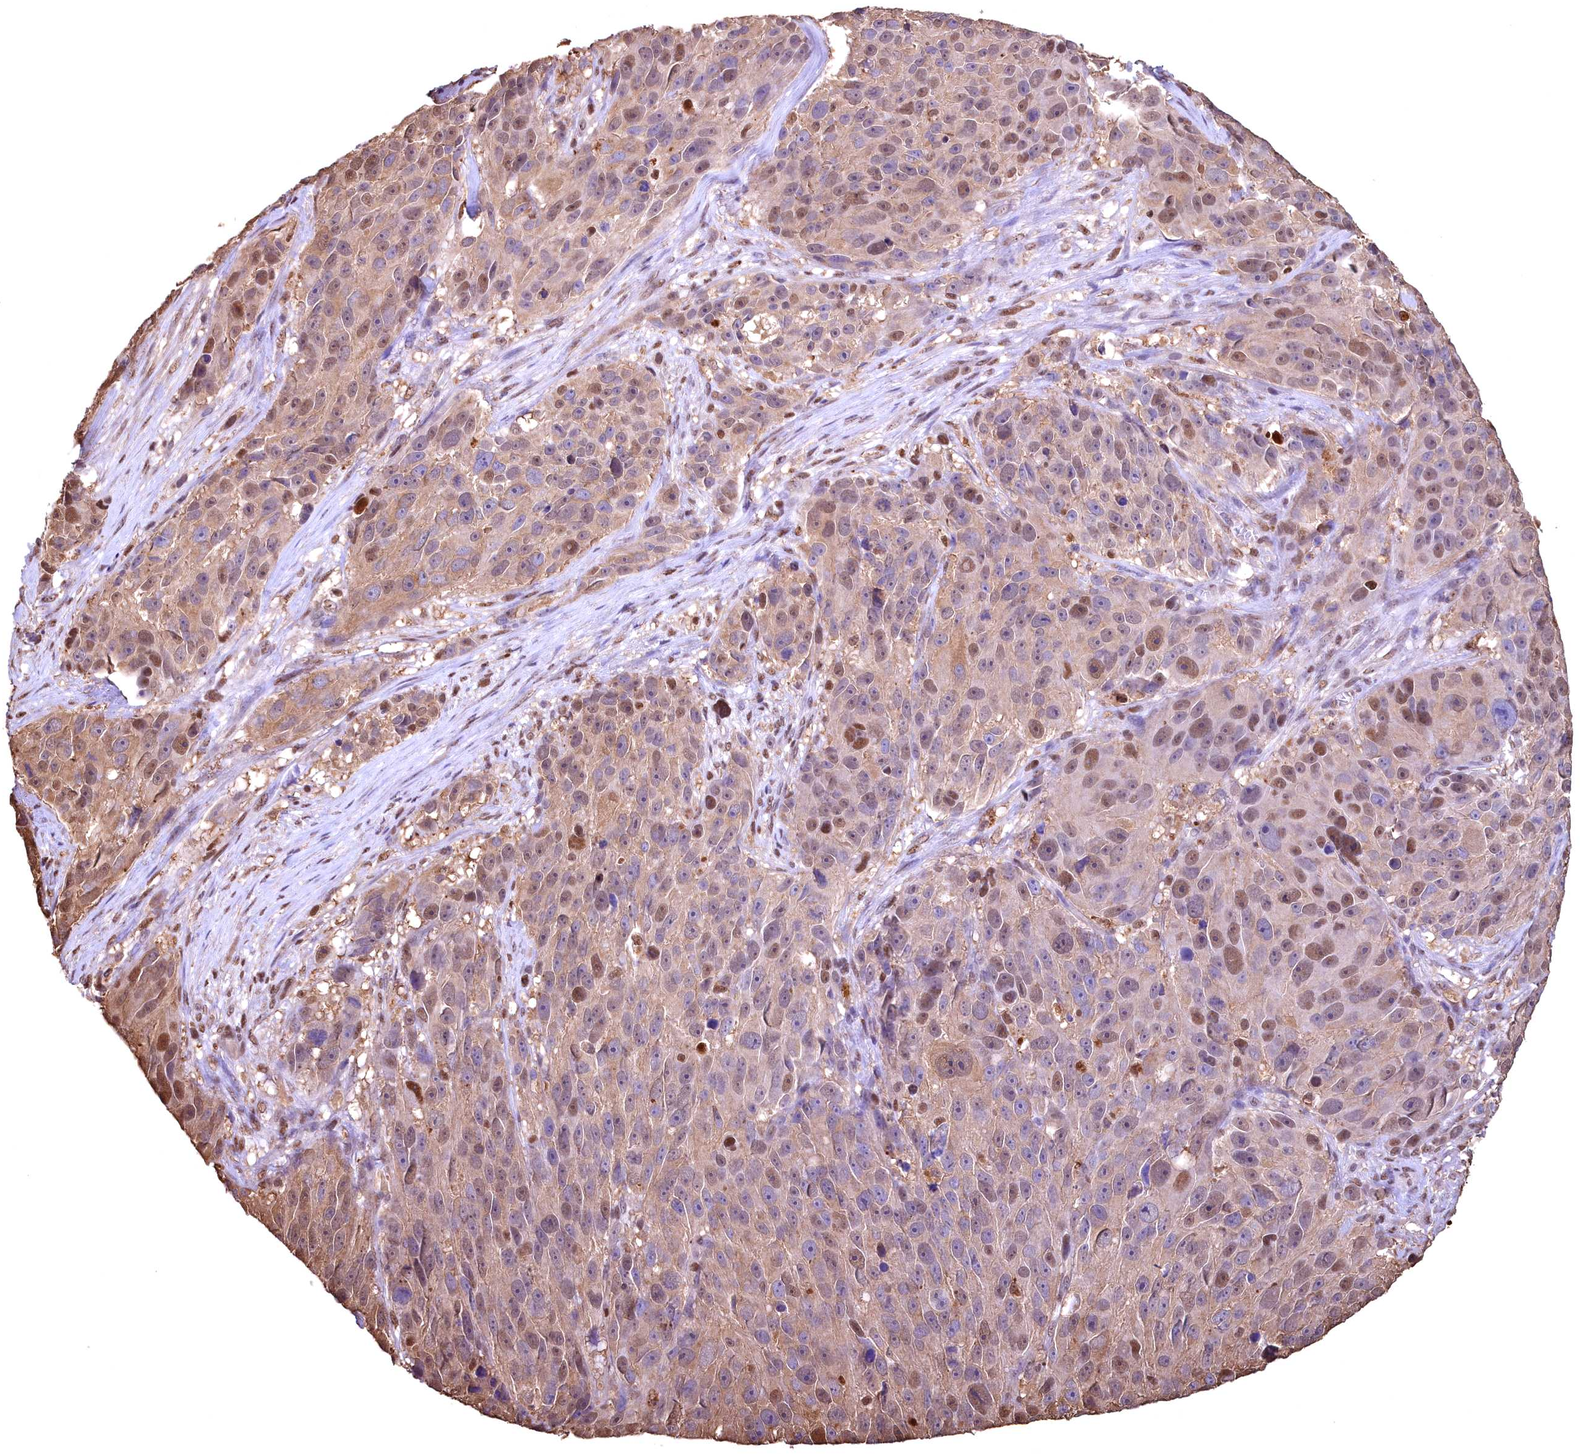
{"staining": {"intensity": "moderate", "quantity": ">75%", "location": "cytoplasmic/membranous,nuclear"}, "tissue": "melanoma", "cell_type": "Tumor cells", "image_type": "cancer", "snomed": [{"axis": "morphology", "description": "Malignant melanoma, NOS"}, {"axis": "topography", "description": "Skin"}], "caption": "Protein analysis of malignant melanoma tissue reveals moderate cytoplasmic/membranous and nuclear staining in approximately >75% of tumor cells. The staining is performed using DAB (3,3'-diaminobenzidine) brown chromogen to label protein expression. The nuclei are counter-stained blue using hematoxylin.", "gene": "GAPDH", "patient": {"sex": "male", "age": 84}}